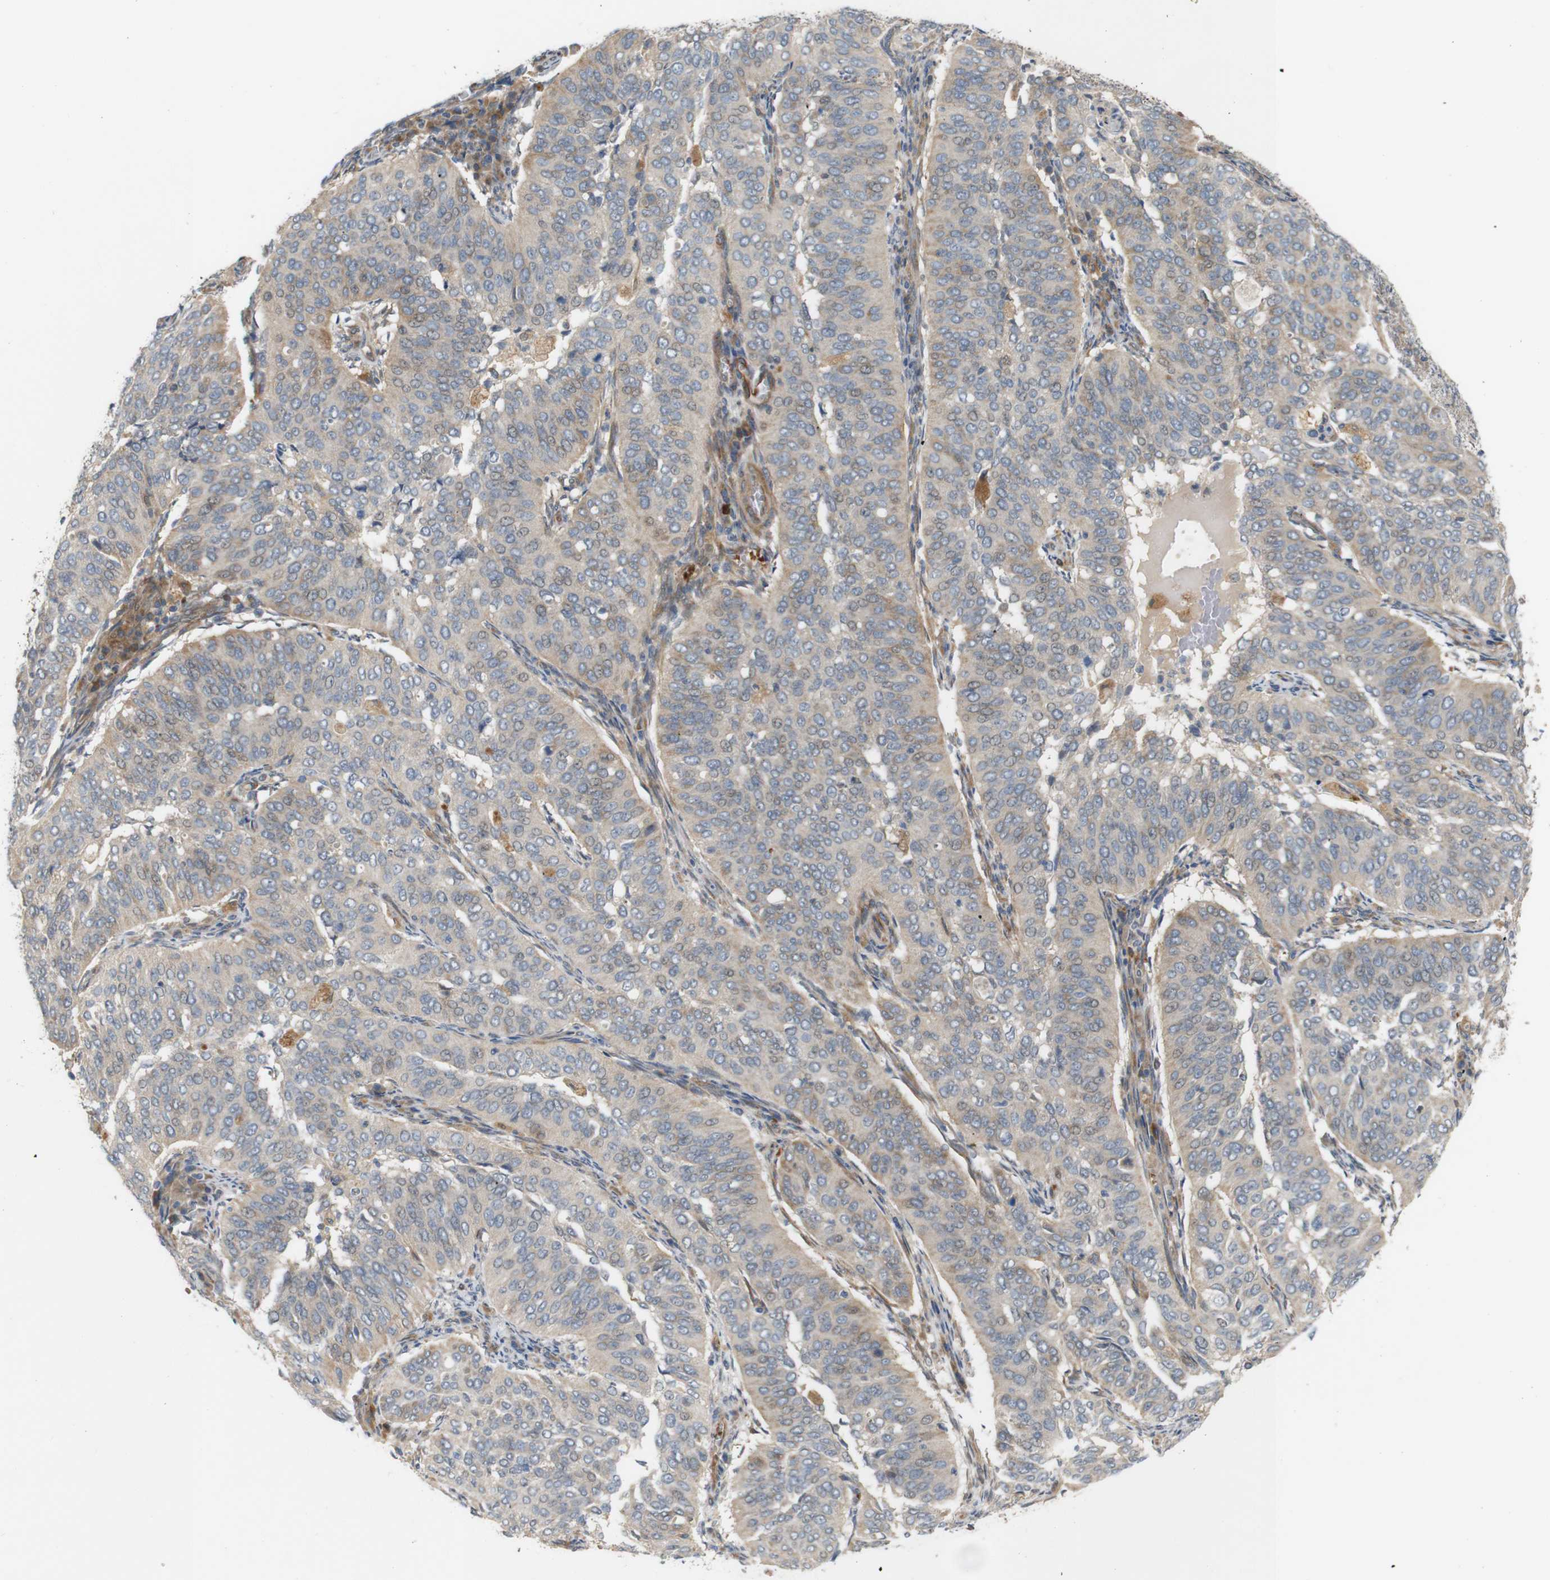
{"staining": {"intensity": "weak", "quantity": ">75%", "location": "cytoplasmic/membranous"}, "tissue": "cervical cancer", "cell_type": "Tumor cells", "image_type": "cancer", "snomed": [{"axis": "morphology", "description": "Normal tissue, NOS"}, {"axis": "morphology", "description": "Squamous cell carcinoma, NOS"}, {"axis": "topography", "description": "Cervix"}], "caption": "The immunohistochemical stain shows weak cytoplasmic/membranous positivity in tumor cells of squamous cell carcinoma (cervical) tissue.", "gene": "RPTOR", "patient": {"sex": "female", "age": 39}}